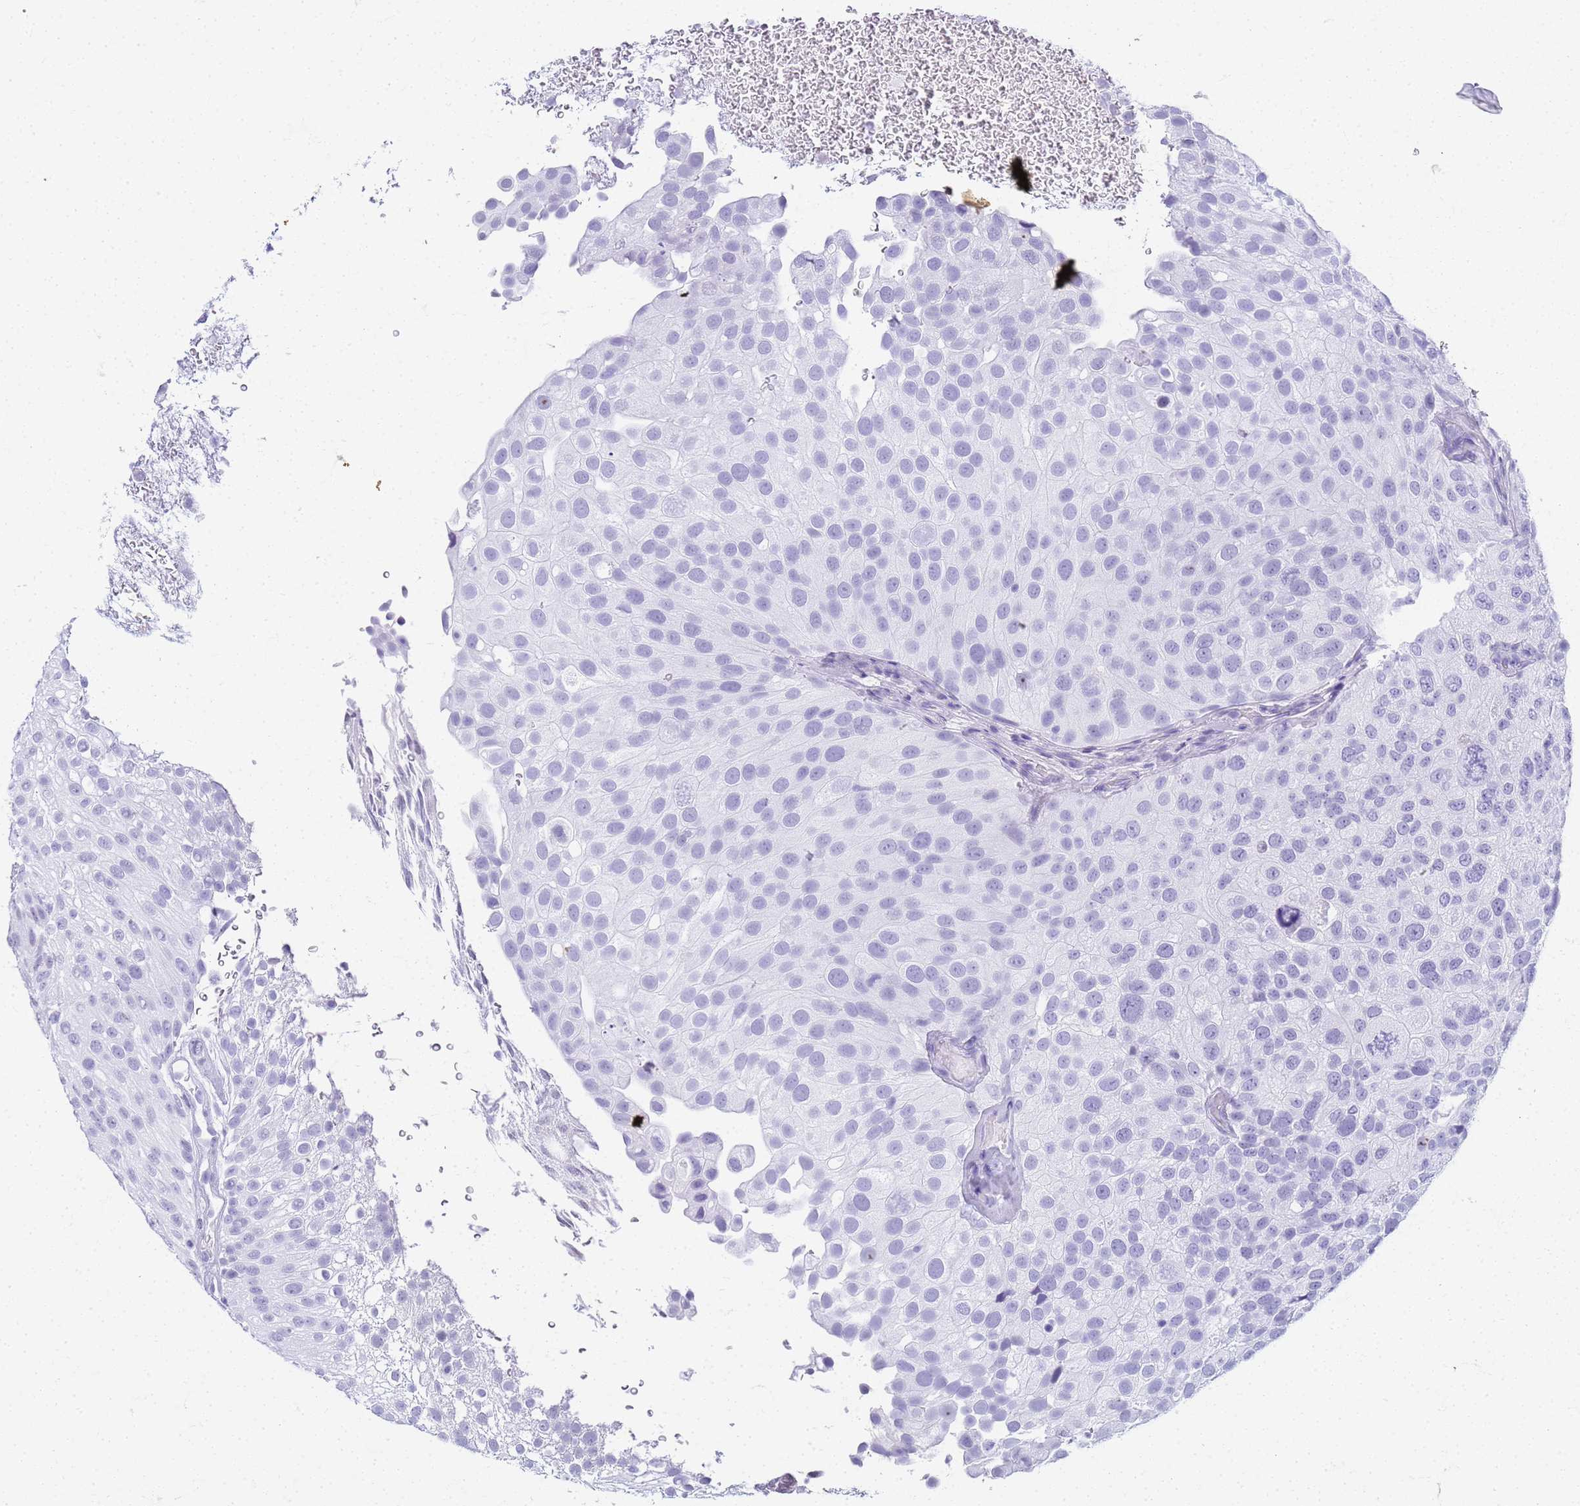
{"staining": {"intensity": "negative", "quantity": "none", "location": "none"}, "tissue": "urothelial cancer", "cell_type": "Tumor cells", "image_type": "cancer", "snomed": [{"axis": "morphology", "description": "Urothelial carcinoma, Low grade"}, {"axis": "topography", "description": "Urinary bladder"}], "caption": "Tumor cells show no significant protein positivity in low-grade urothelial carcinoma.", "gene": "SLC7A9", "patient": {"sex": "male", "age": 78}}